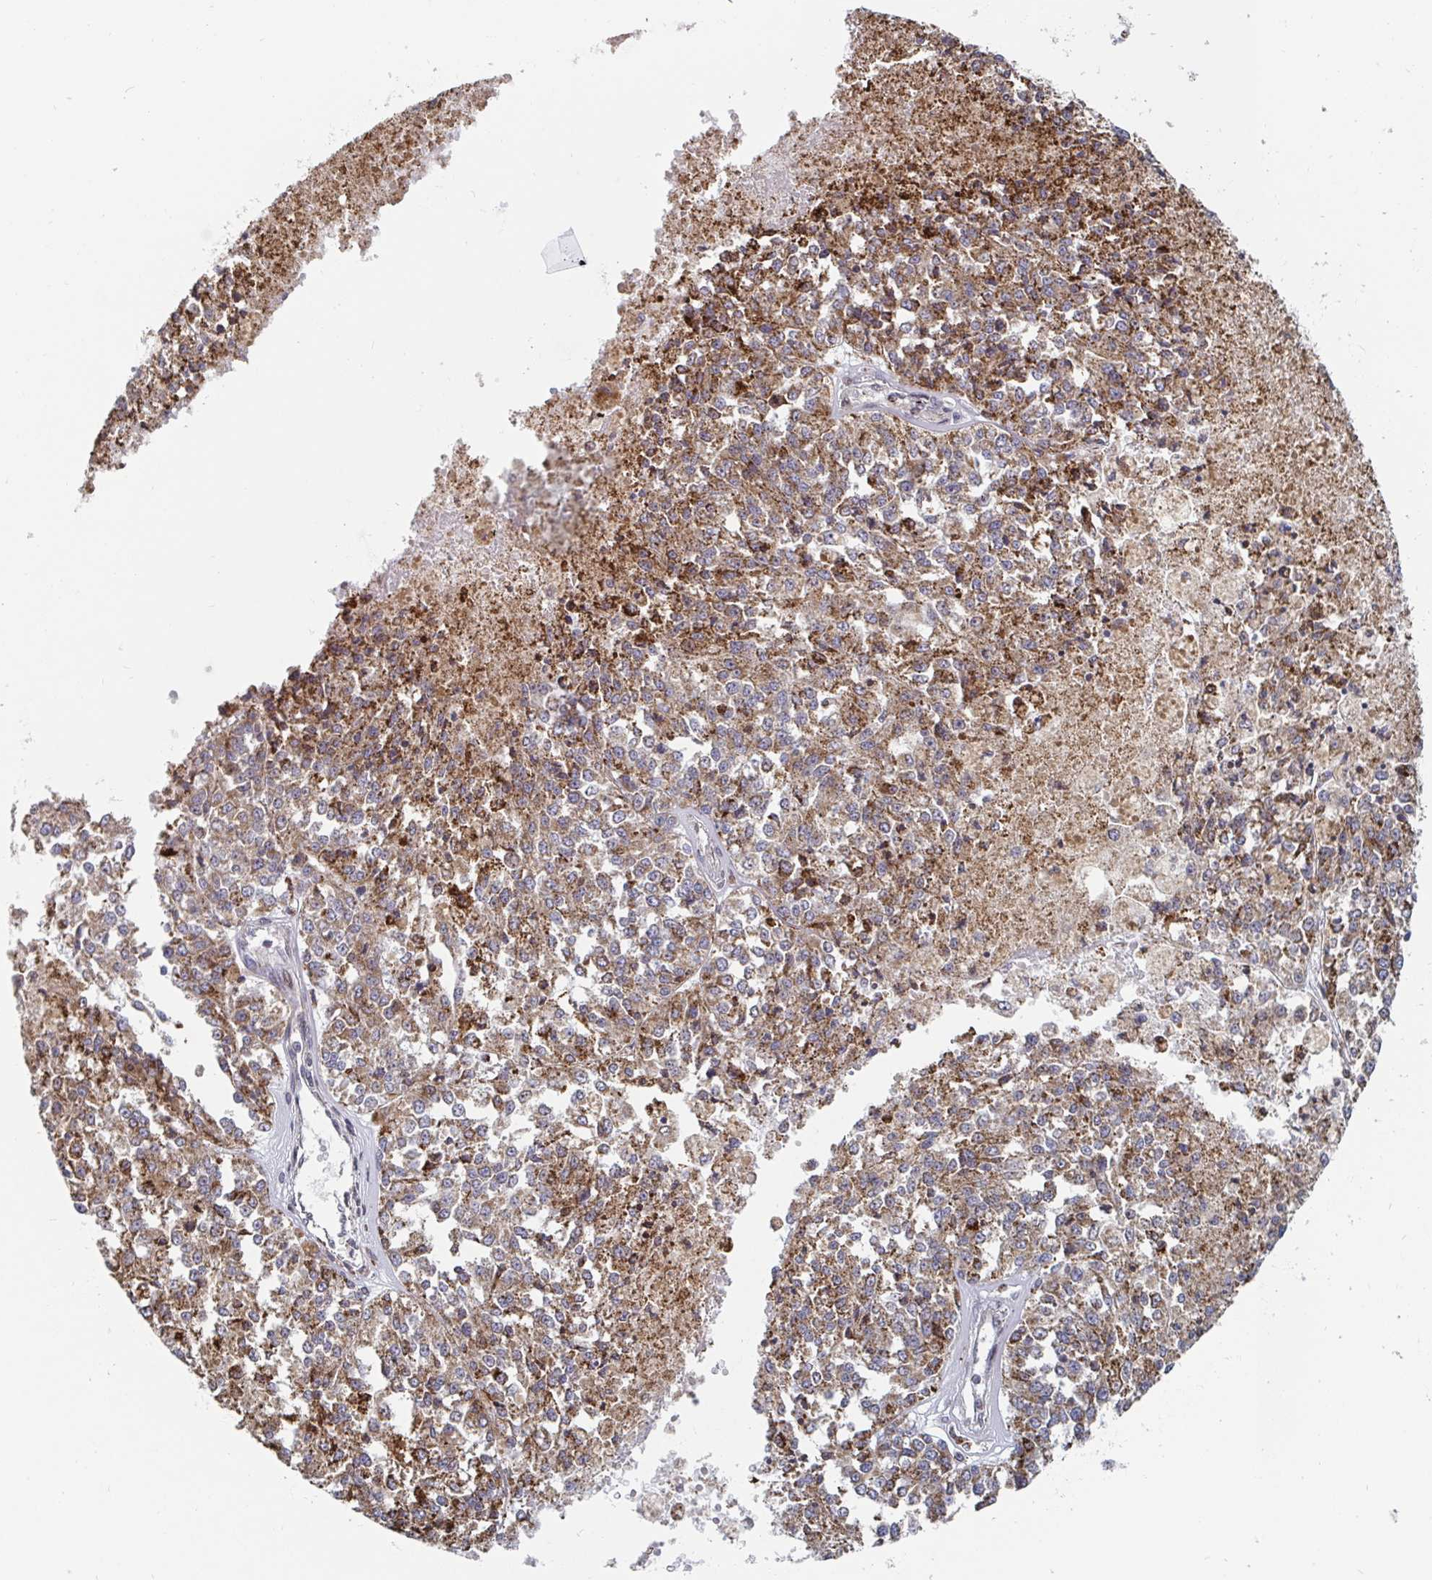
{"staining": {"intensity": "moderate", "quantity": ">75%", "location": "cytoplasmic/membranous"}, "tissue": "melanoma", "cell_type": "Tumor cells", "image_type": "cancer", "snomed": [{"axis": "morphology", "description": "Malignant melanoma, Metastatic site"}, {"axis": "topography", "description": "Lymph node"}], "caption": "Immunohistochemical staining of malignant melanoma (metastatic site) exhibits moderate cytoplasmic/membranous protein expression in about >75% of tumor cells.", "gene": "STARD8", "patient": {"sex": "female", "age": 64}}